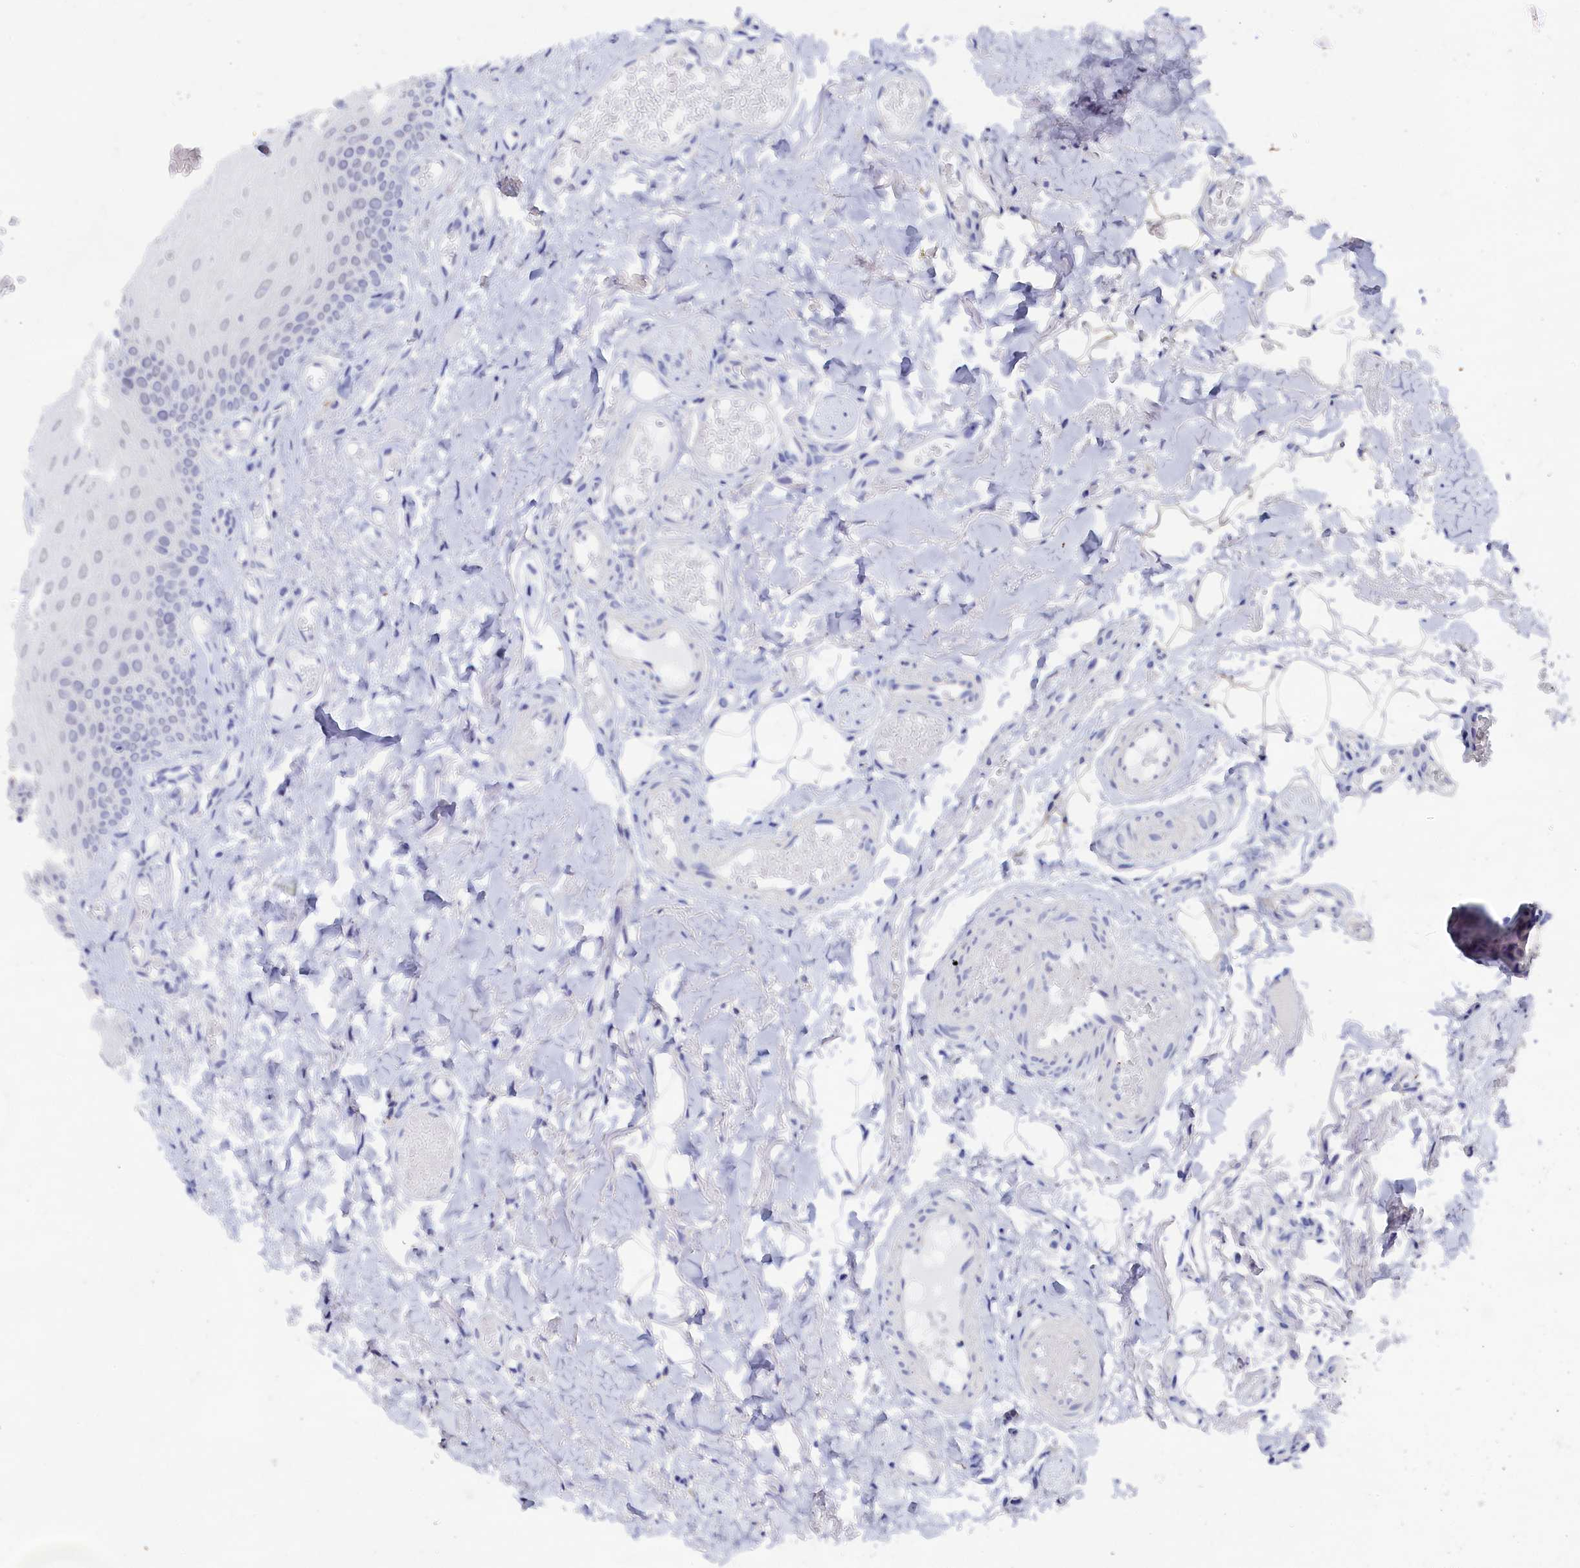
{"staining": {"intensity": "negative", "quantity": "none", "location": "none"}, "tissue": "oral mucosa", "cell_type": "Squamous epithelial cells", "image_type": "normal", "snomed": [{"axis": "morphology", "description": "Normal tissue, NOS"}, {"axis": "topography", "description": "Oral tissue"}], "caption": "Human oral mucosa stained for a protein using IHC reveals no expression in squamous epithelial cells.", "gene": "SEMG2", "patient": {"sex": "female", "age": 70}}